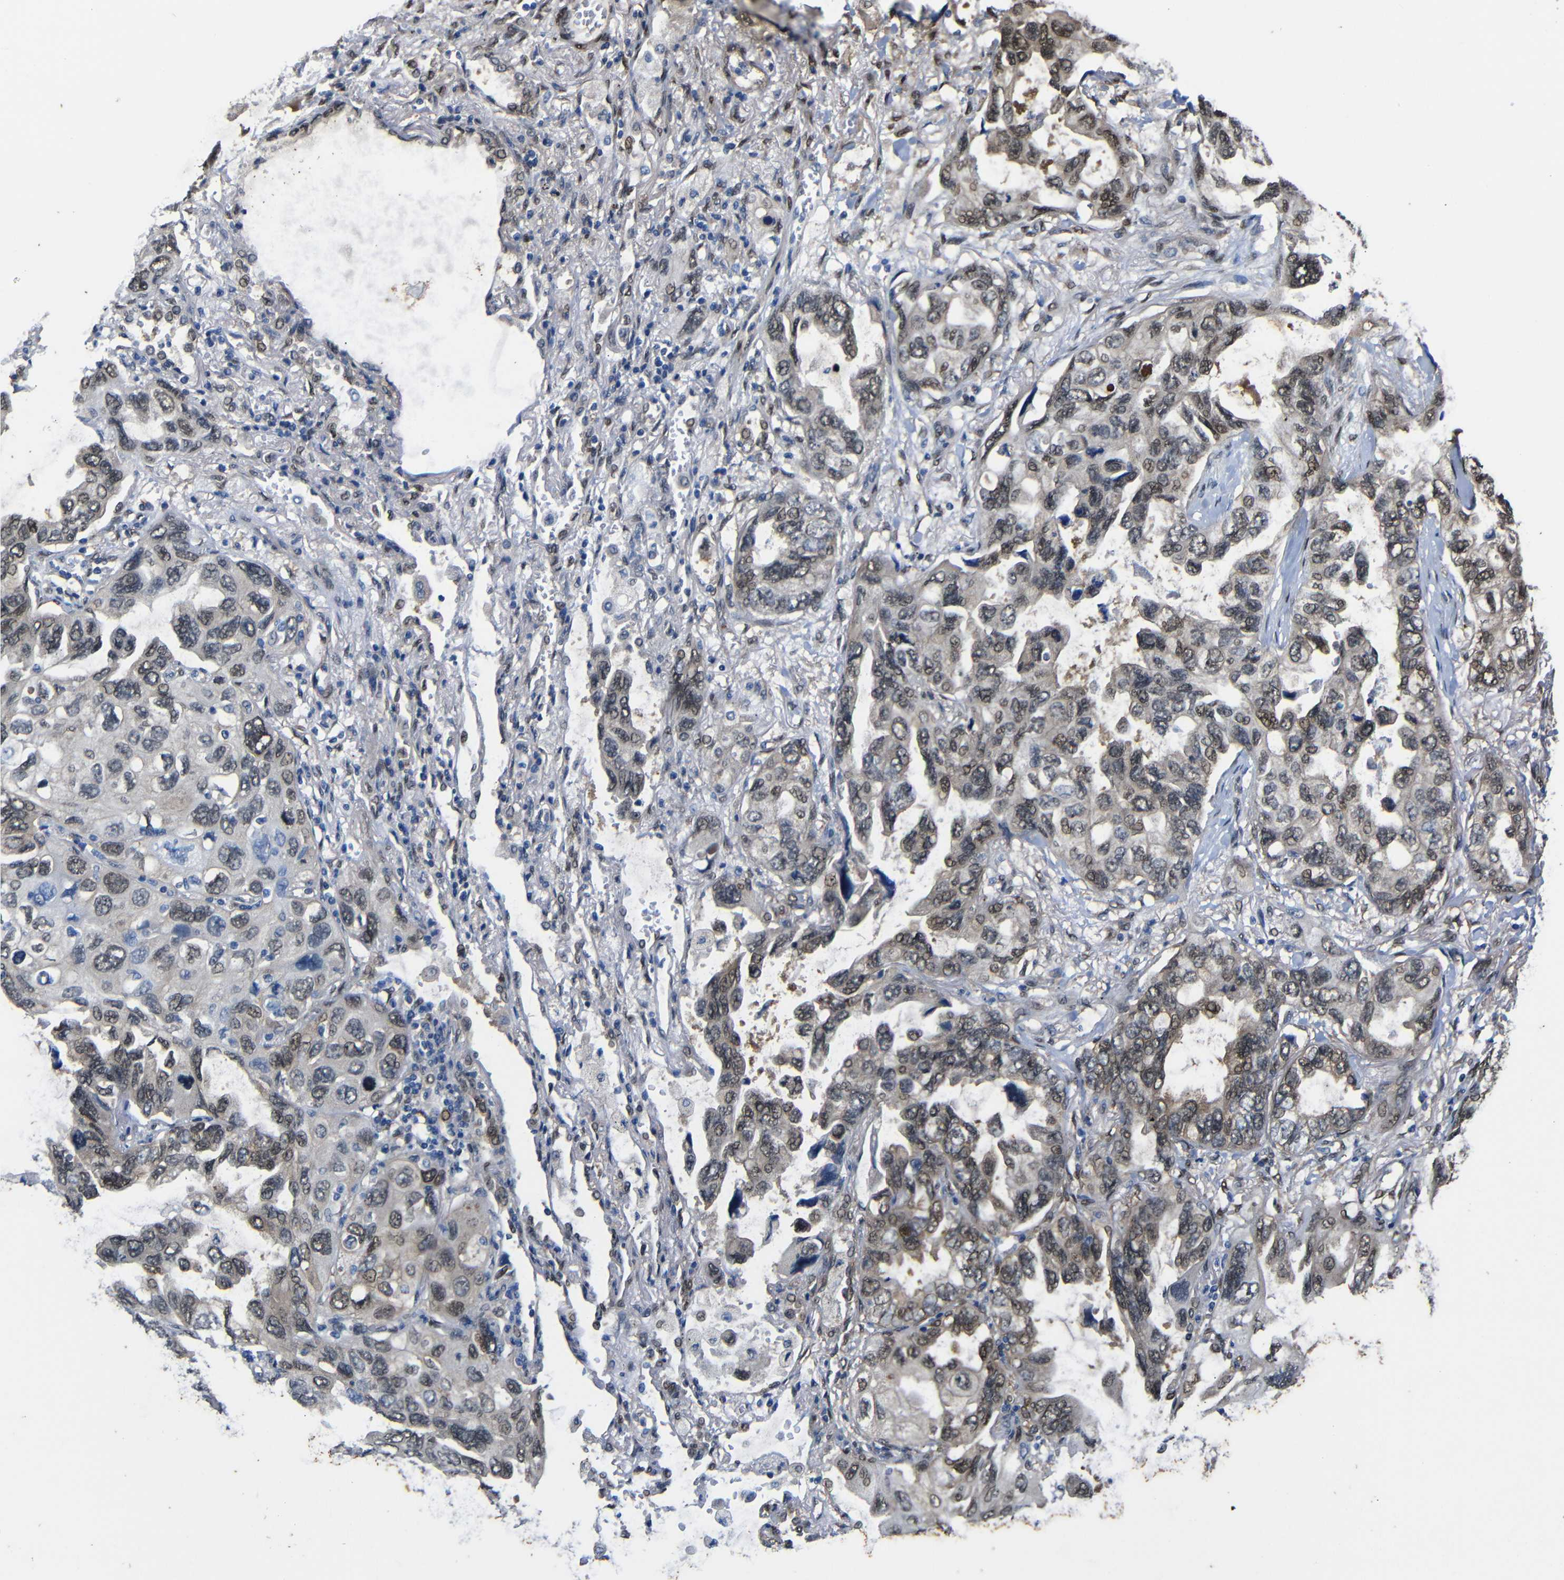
{"staining": {"intensity": "weak", "quantity": ">75%", "location": "nuclear"}, "tissue": "lung cancer", "cell_type": "Tumor cells", "image_type": "cancer", "snomed": [{"axis": "morphology", "description": "Squamous cell carcinoma, NOS"}, {"axis": "topography", "description": "Lung"}], "caption": "Immunohistochemistry (IHC) image of neoplastic tissue: human squamous cell carcinoma (lung) stained using immunohistochemistry (IHC) exhibits low levels of weak protein expression localized specifically in the nuclear of tumor cells, appearing as a nuclear brown color.", "gene": "YAP1", "patient": {"sex": "female", "age": 73}}